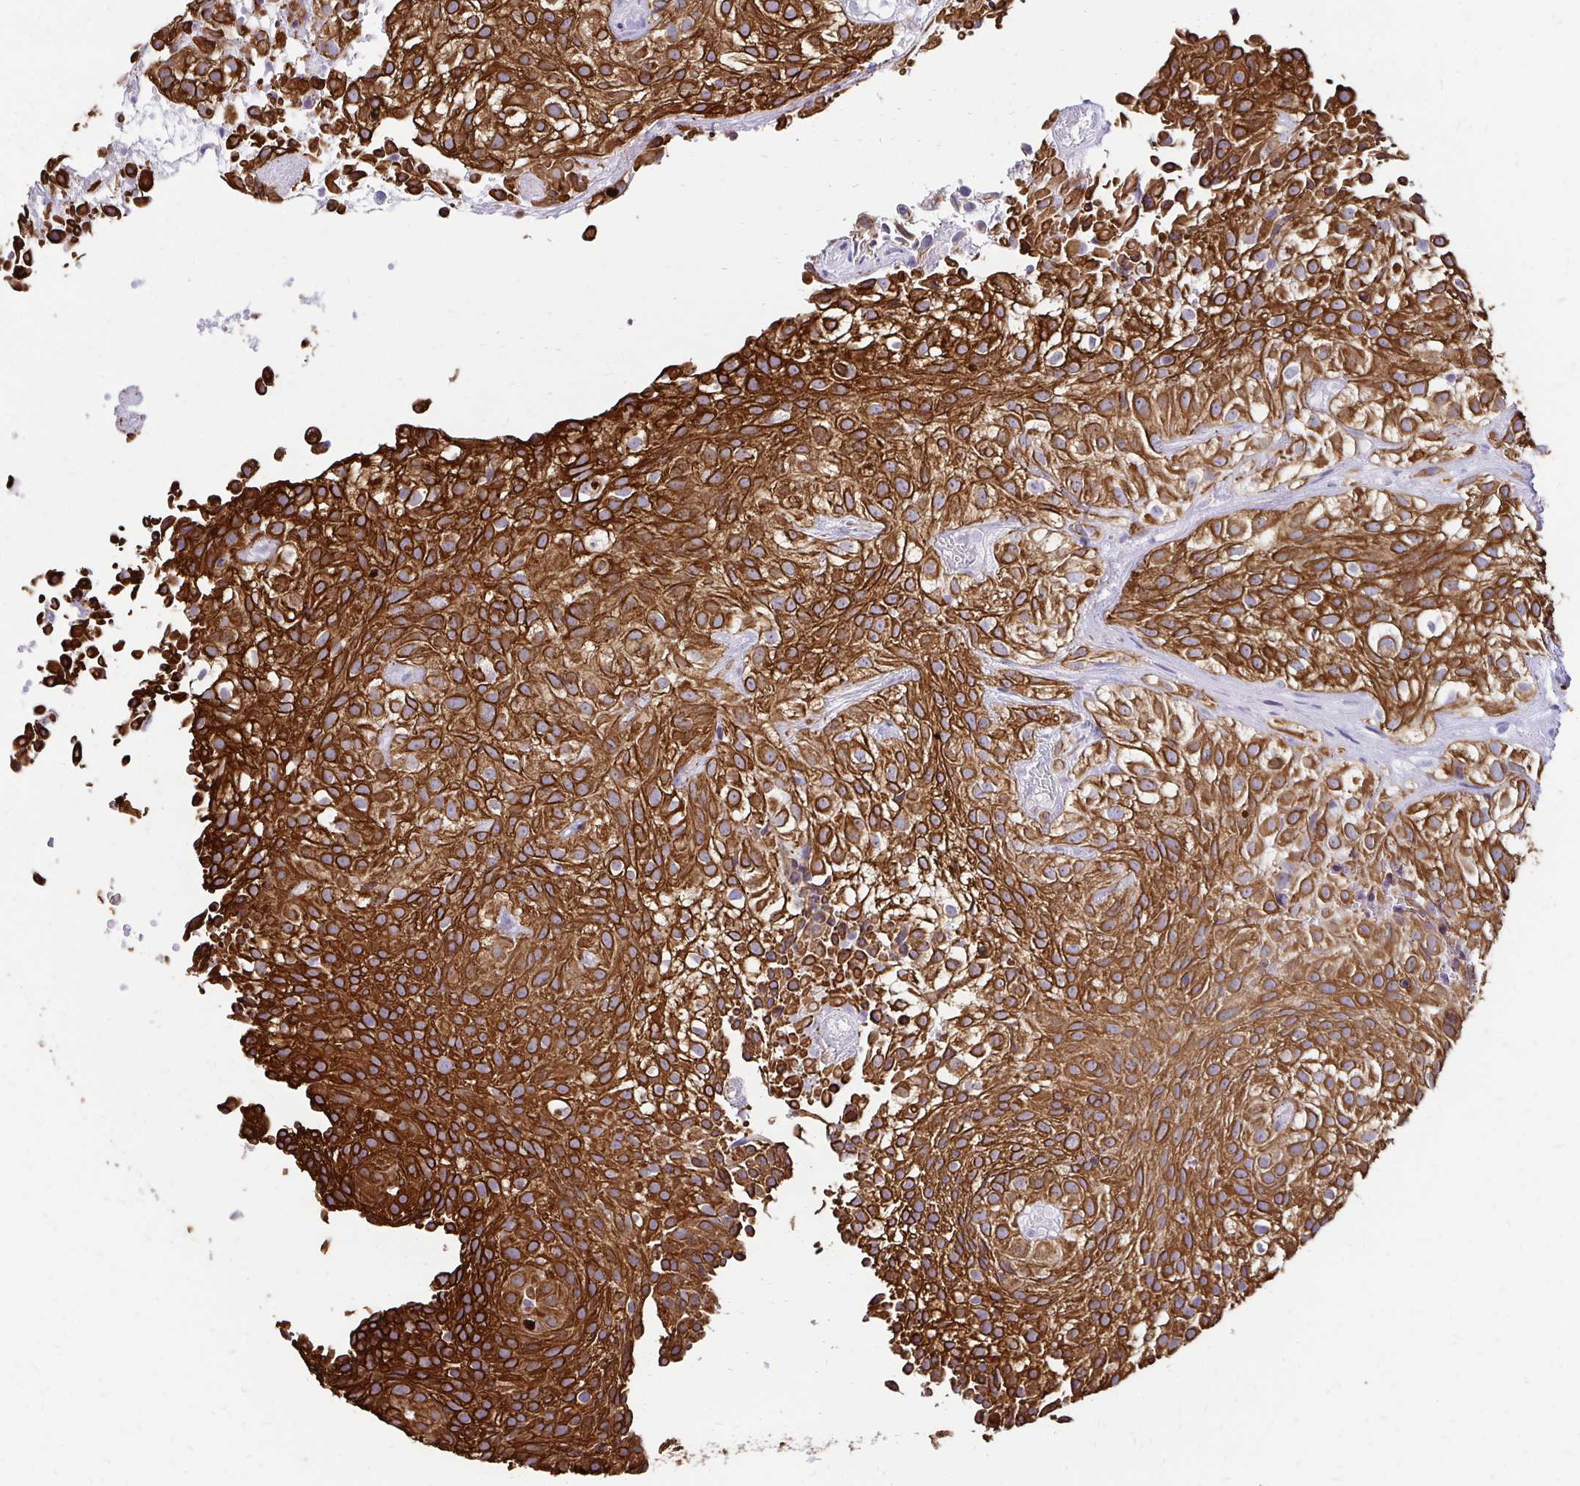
{"staining": {"intensity": "strong", "quantity": ">75%", "location": "cytoplasmic/membranous"}, "tissue": "urothelial cancer", "cell_type": "Tumor cells", "image_type": "cancer", "snomed": [{"axis": "morphology", "description": "Urothelial carcinoma, High grade"}, {"axis": "topography", "description": "Urinary bladder"}], "caption": "Immunohistochemistry of human urothelial carcinoma (high-grade) exhibits high levels of strong cytoplasmic/membranous positivity in about >75% of tumor cells.", "gene": "C1QTNF2", "patient": {"sex": "male", "age": 56}}